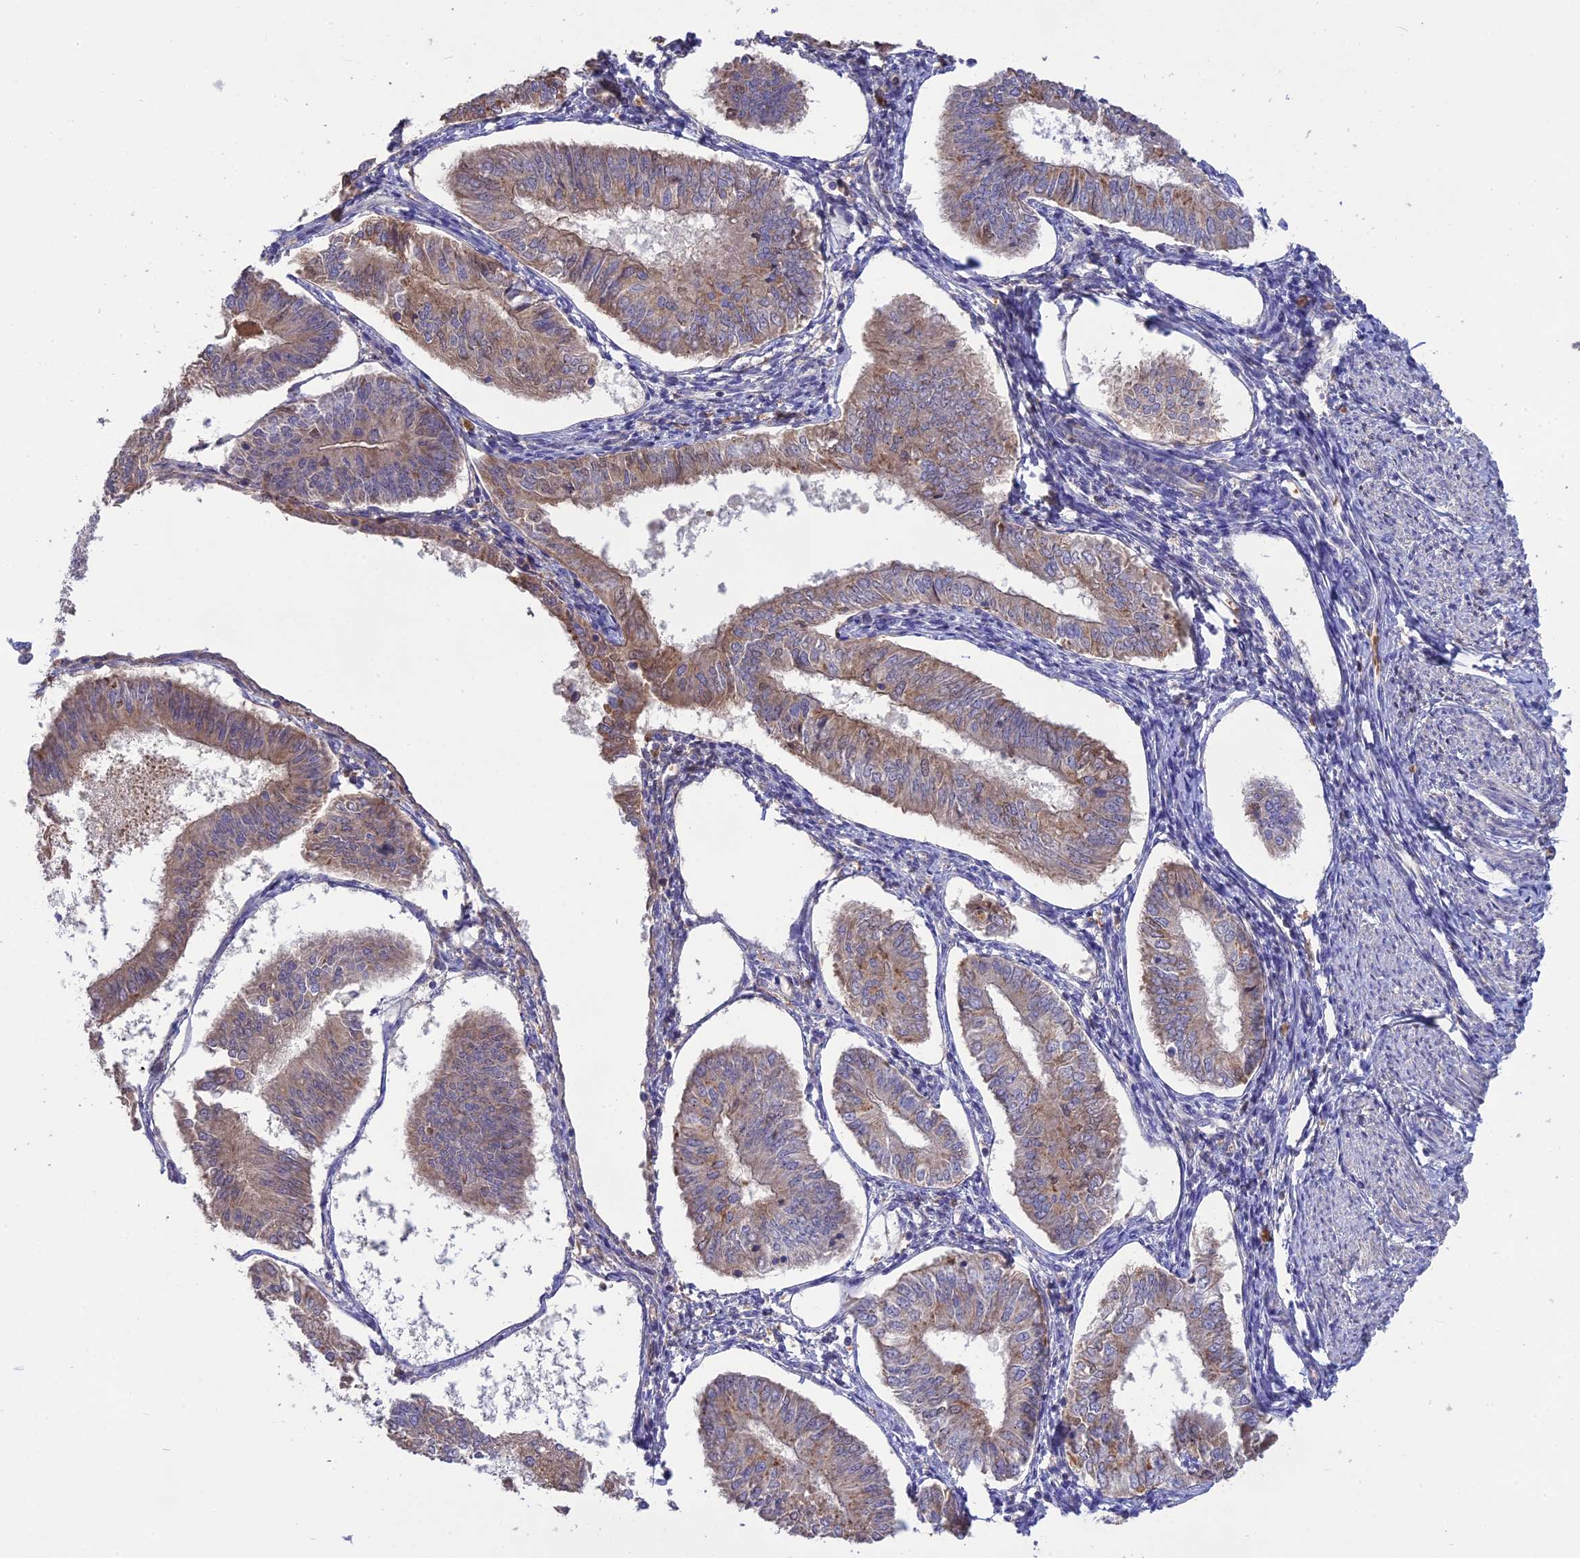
{"staining": {"intensity": "moderate", "quantity": "<25%", "location": "cytoplasmic/membranous"}, "tissue": "endometrial cancer", "cell_type": "Tumor cells", "image_type": "cancer", "snomed": [{"axis": "morphology", "description": "Adenocarcinoma, NOS"}, {"axis": "topography", "description": "Endometrium"}], "caption": "IHC image of human adenocarcinoma (endometrial) stained for a protein (brown), which displays low levels of moderate cytoplasmic/membranous positivity in about <25% of tumor cells.", "gene": "NUDT8", "patient": {"sex": "female", "age": 58}}